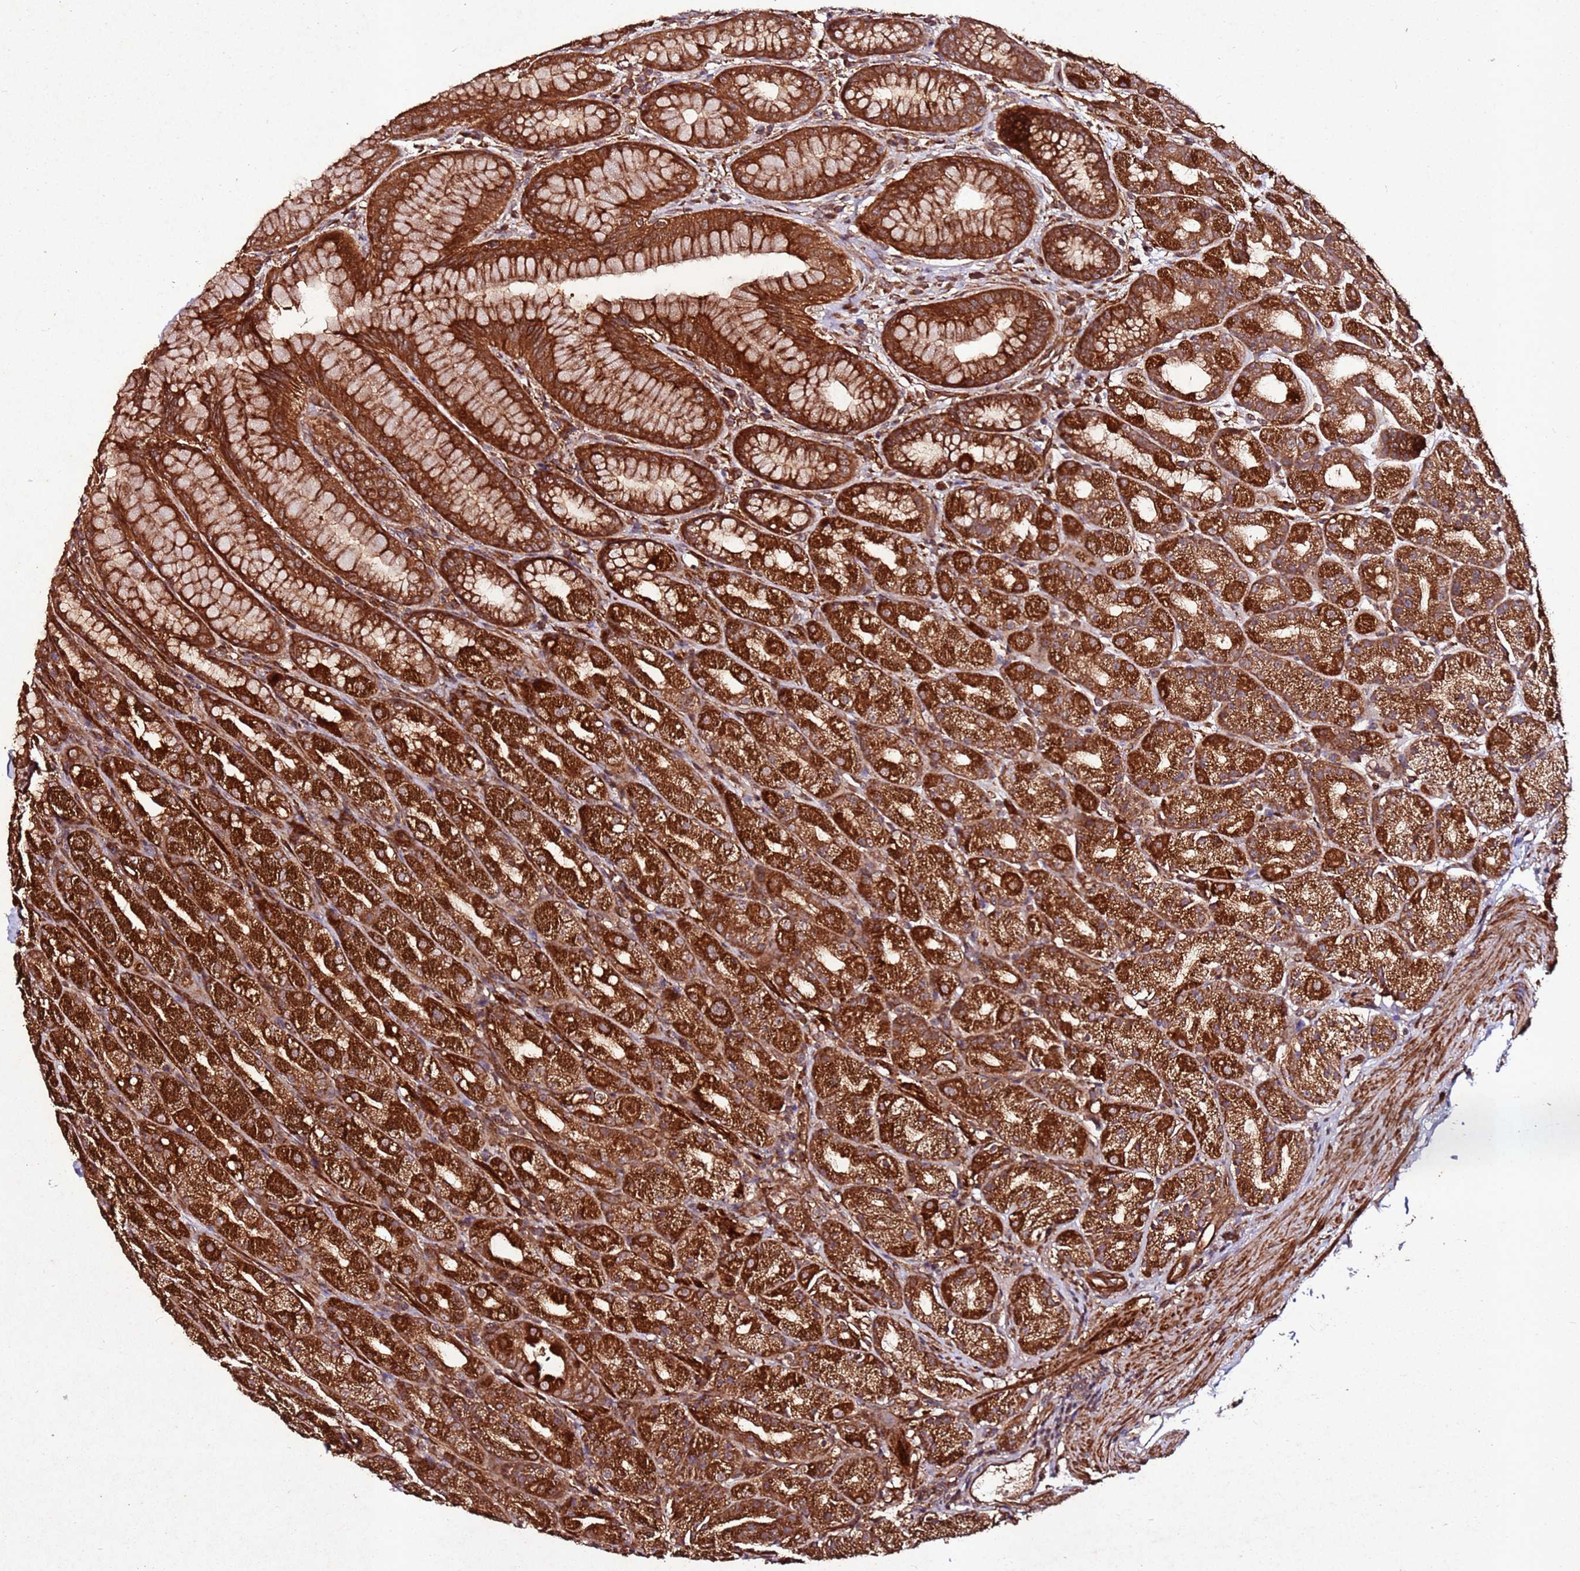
{"staining": {"intensity": "strong", "quantity": ">75%", "location": "cytoplasmic/membranous"}, "tissue": "stomach", "cell_type": "Glandular cells", "image_type": "normal", "snomed": [{"axis": "morphology", "description": "Normal tissue, NOS"}, {"axis": "topography", "description": "Stomach, upper"}, {"axis": "topography", "description": "Stomach"}], "caption": "Immunohistochemistry (IHC) of benign human stomach demonstrates high levels of strong cytoplasmic/membranous positivity in approximately >75% of glandular cells. The staining was performed using DAB, with brown indicating positive protein expression. Nuclei are stained blue with hematoxylin.", "gene": "FAM186A", "patient": {"sex": "male", "age": 68}}